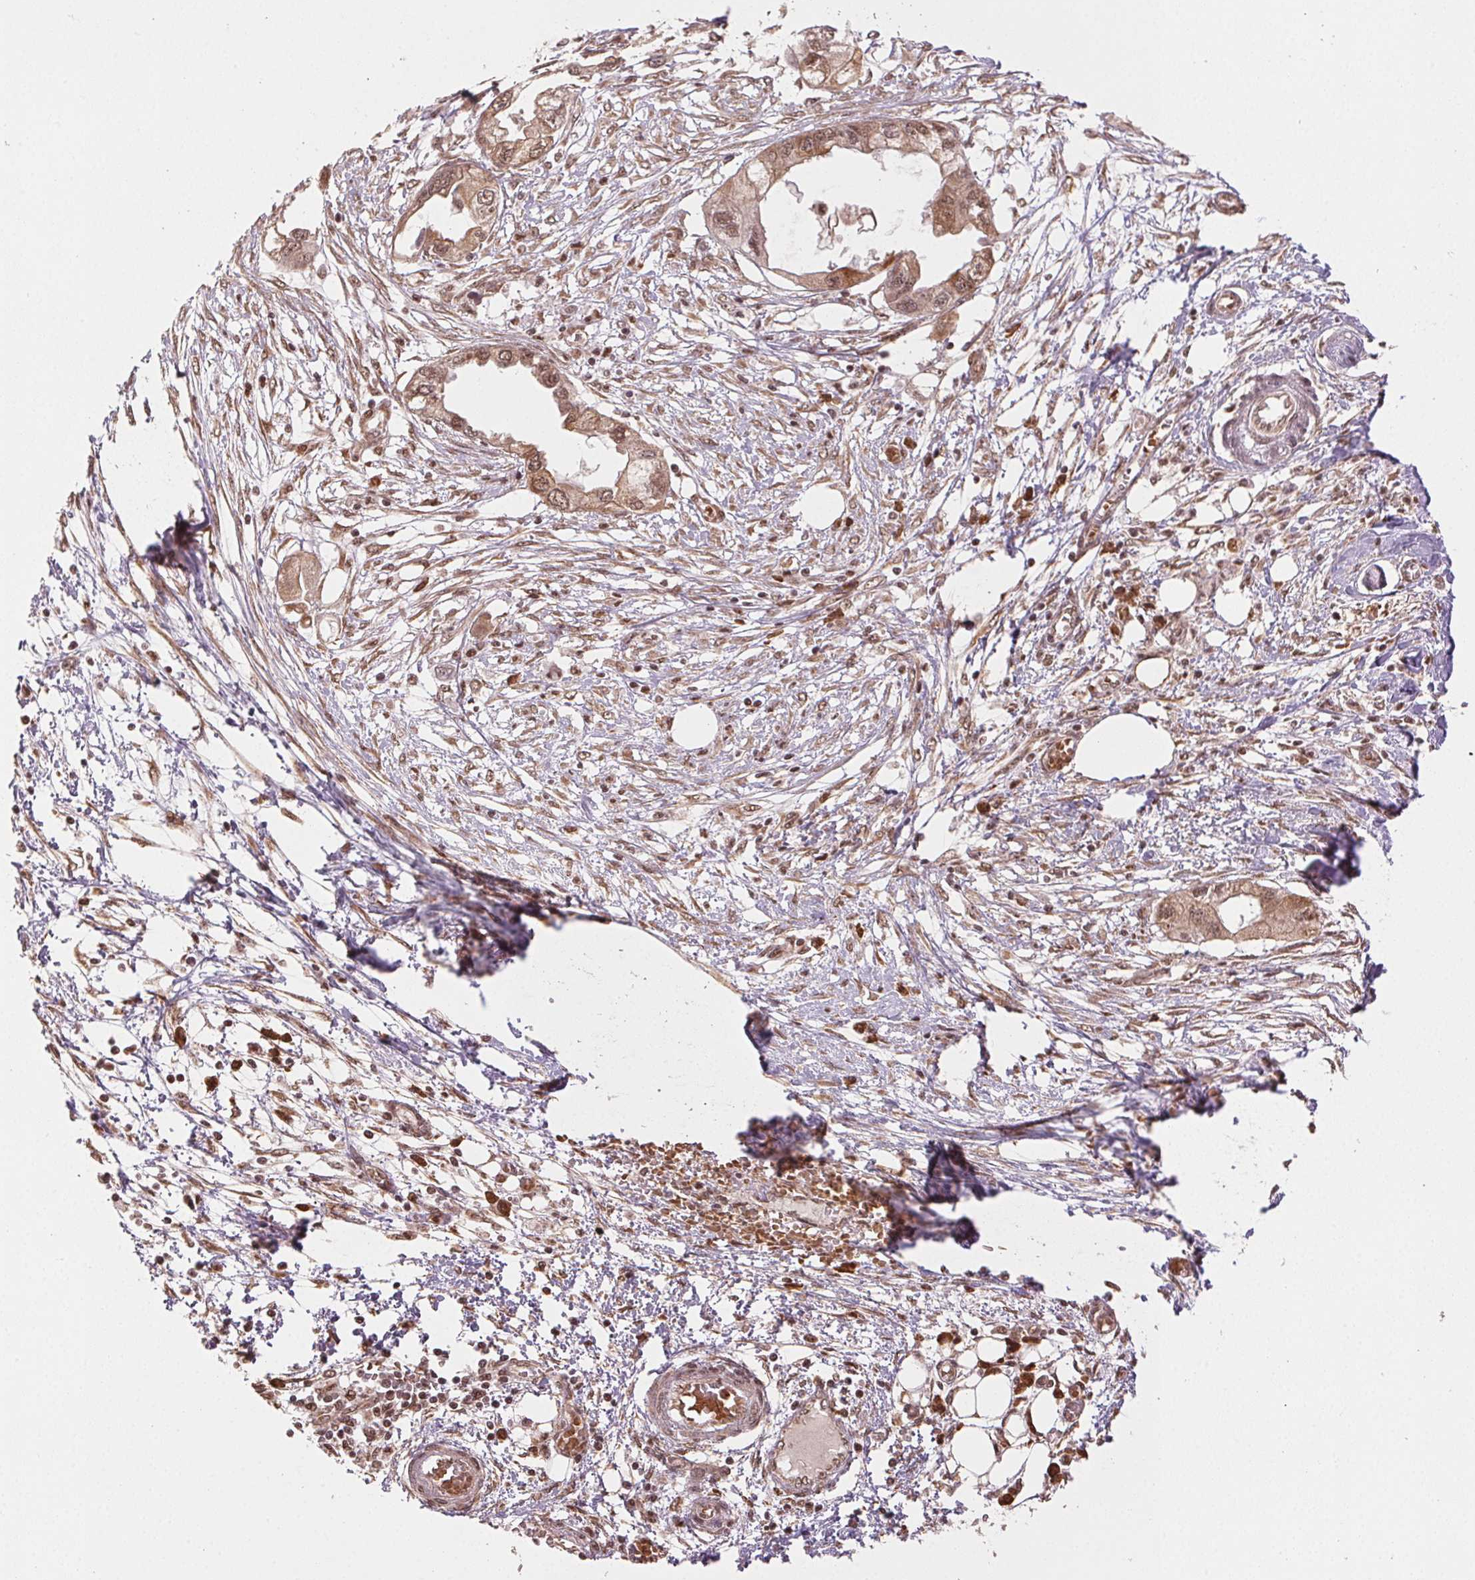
{"staining": {"intensity": "moderate", "quantity": ">75%", "location": "cytoplasmic/membranous,nuclear"}, "tissue": "endometrial cancer", "cell_type": "Tumor cells", "image_type": "cancer", "snomed": [{"axis": "morphology", "description": "Adenocarcinoma, NOS"}, {"axis": "morphology", "description": "Adenocarcinoma, metastatic, NOS"}, {"axis": "topography", "description": "Adipose tissue"}, {"axis": "topography", "description": "Endometrium"}], "caption": "Protein staining of endometrial metastatic adenocarcinoma tissue reveals moderate cytoplasmic/membranous and nuclear positivity in approximately >75% of tumor cells.", "gene": "TREML4", "patient": {"sex": "female", "age": 67}}